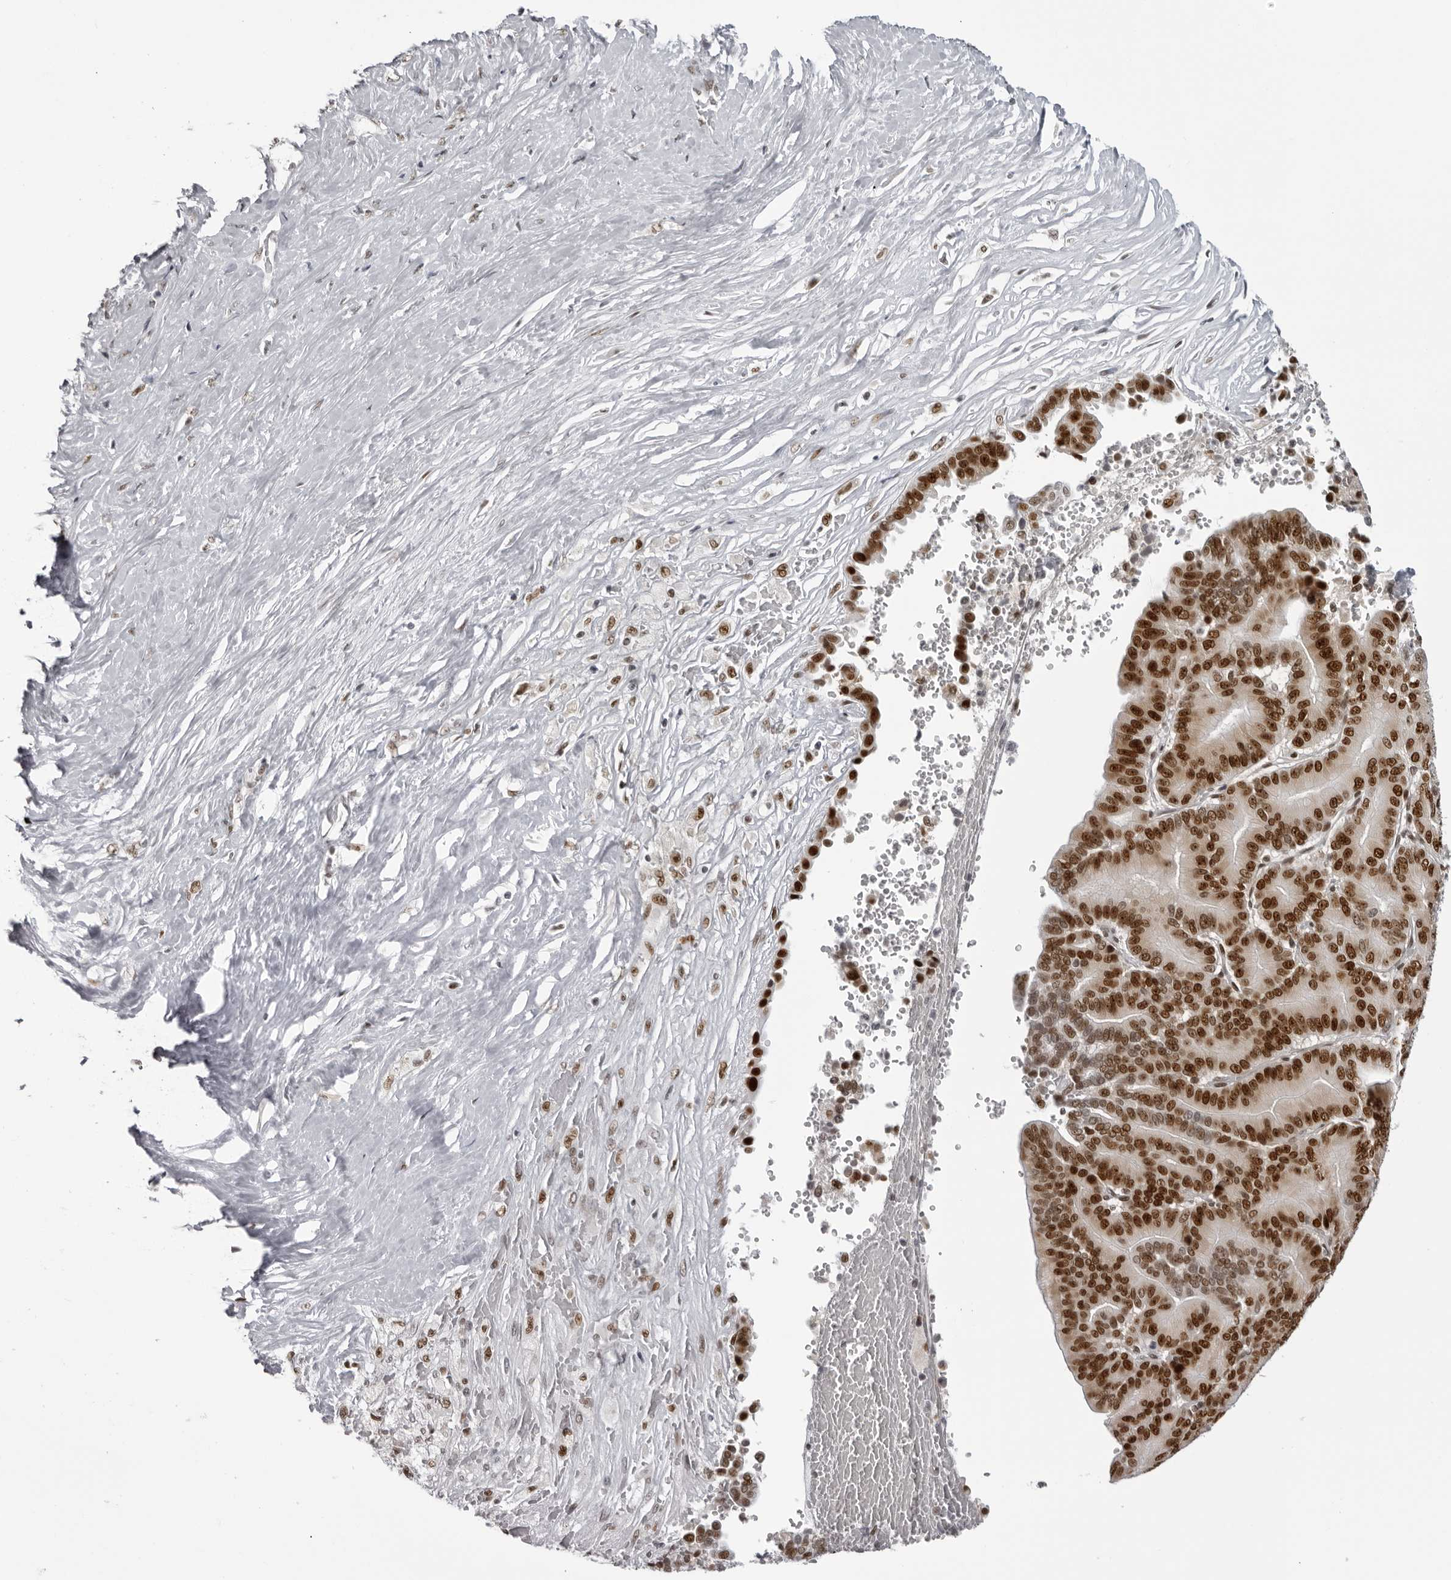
{"staining": {"intensity": "strong", "quantity": ">75%", "location": "nuclear"}, "tissue": "liver cancer", "cell_type": "Tumor cells", "image_type": "cancer", "snomed": [{"axis": "morphology", "description": "Cholangiocarcinoma"}, {"axis": "topography", "description": "Liver"}], "caption": "High-power microscopy captured an IHC histopathology image of liver cancer (cholangiocarcinoma), revealing strong nuclear positivity in about >75% of tumor cells. The staining is performed using DAB (3,3'-diaminobenzidine) brown chromogen to label protein expression. The nuclei are counter-stained blue using hematoxylin.", "gene": "HEXIM2", "patient": {"sex": "female", "age": 75}}